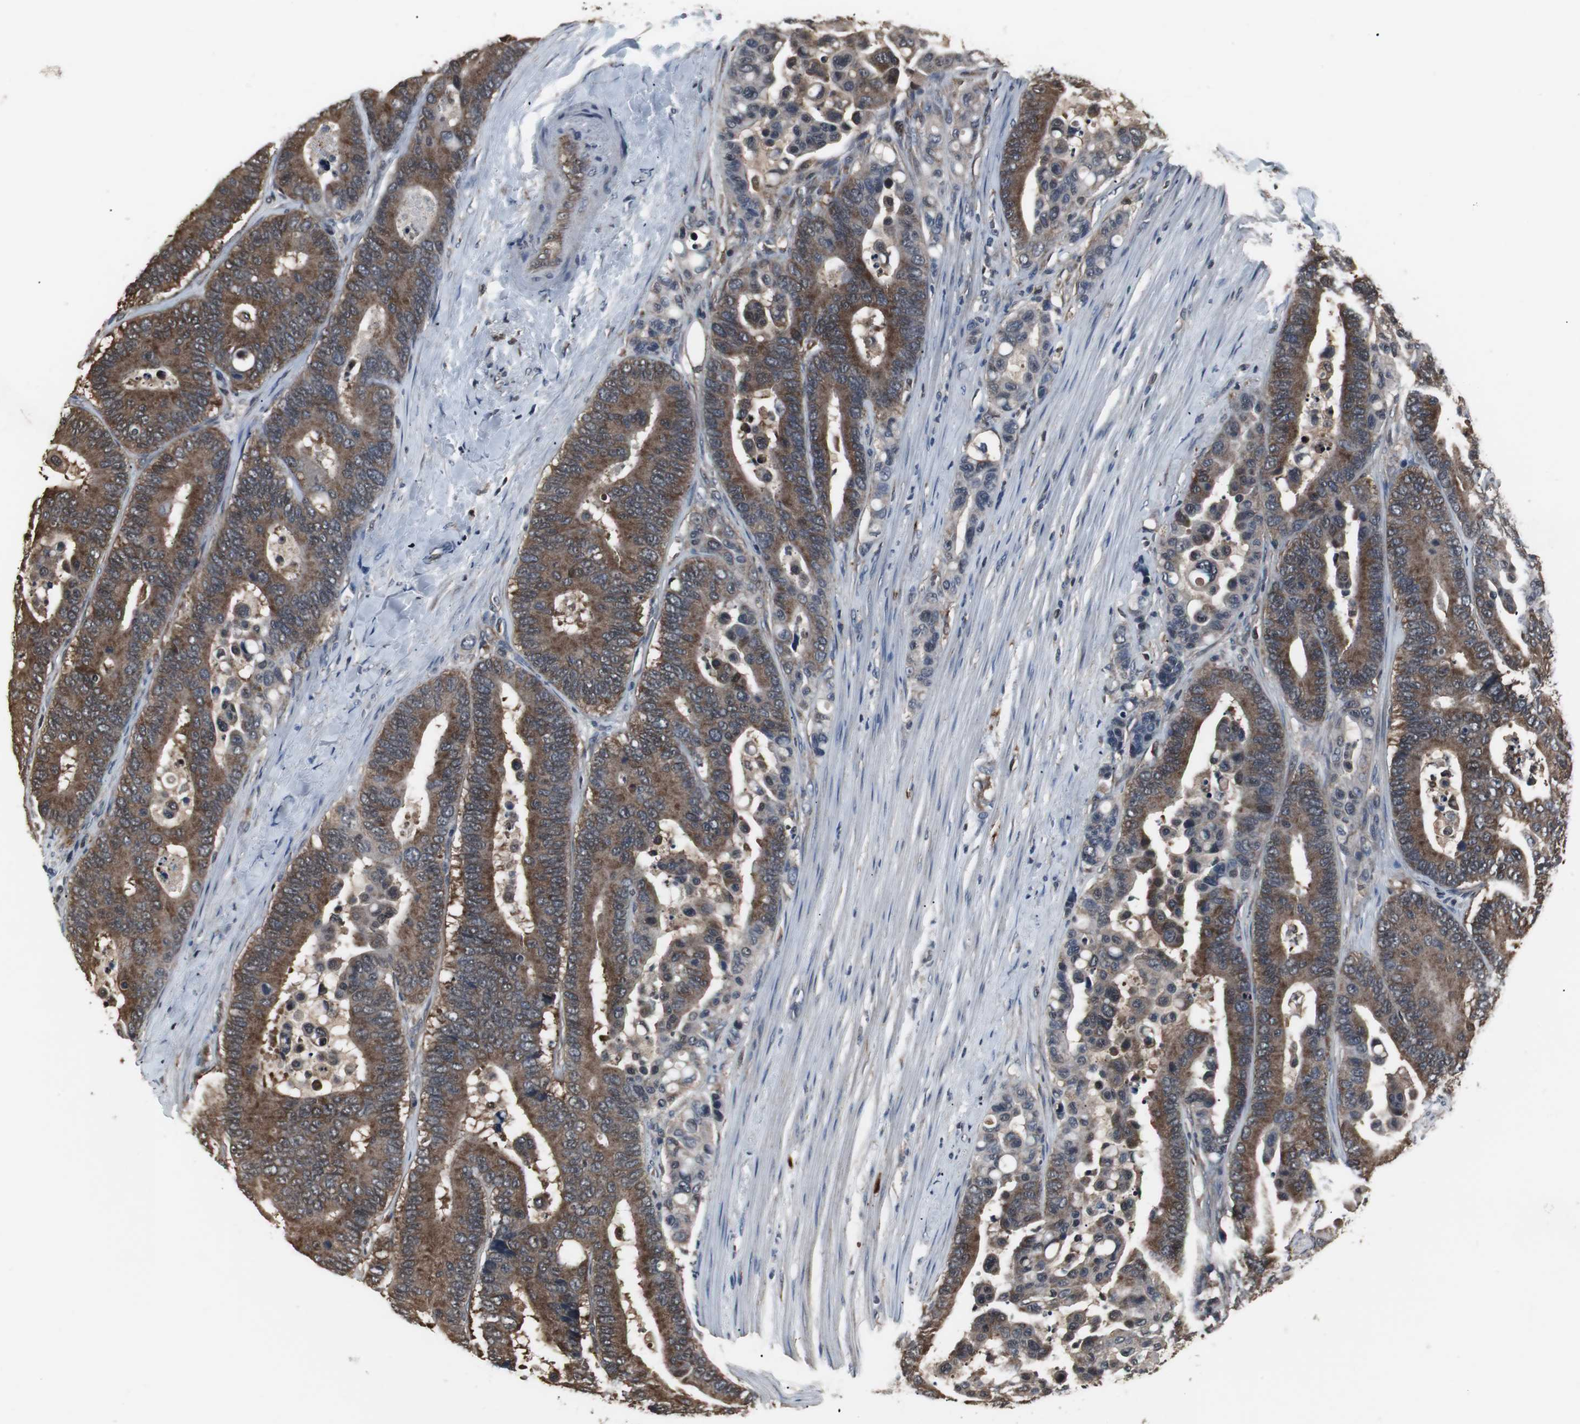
{"staining": {"intensity": "strong", "quantity": ">75%", "location": "cytoplasmic/membranous"}, "tissue": "colorectal cancer", "cell_type": "Tumor cells", "image_type": "cancer", "snomed": [{"axis": "morphology", "description": "Normal tissue, NOS"}, {"axis": "morphology", "description": "Adenocarcinoma, NOS"}, {"axis": "topography", "description": "Colon"}], "caption": "Colorectal cancer stained for a protein demonstrates strong cytoplasmic/membranous positivity in tumor cells. (Stains: DAB in brown, nuclei in blue, Microscopy: brightfield microscopy at high magnification).", "gene": "ZSCAN22", "patient": {"sex": "male", "age": 82}}